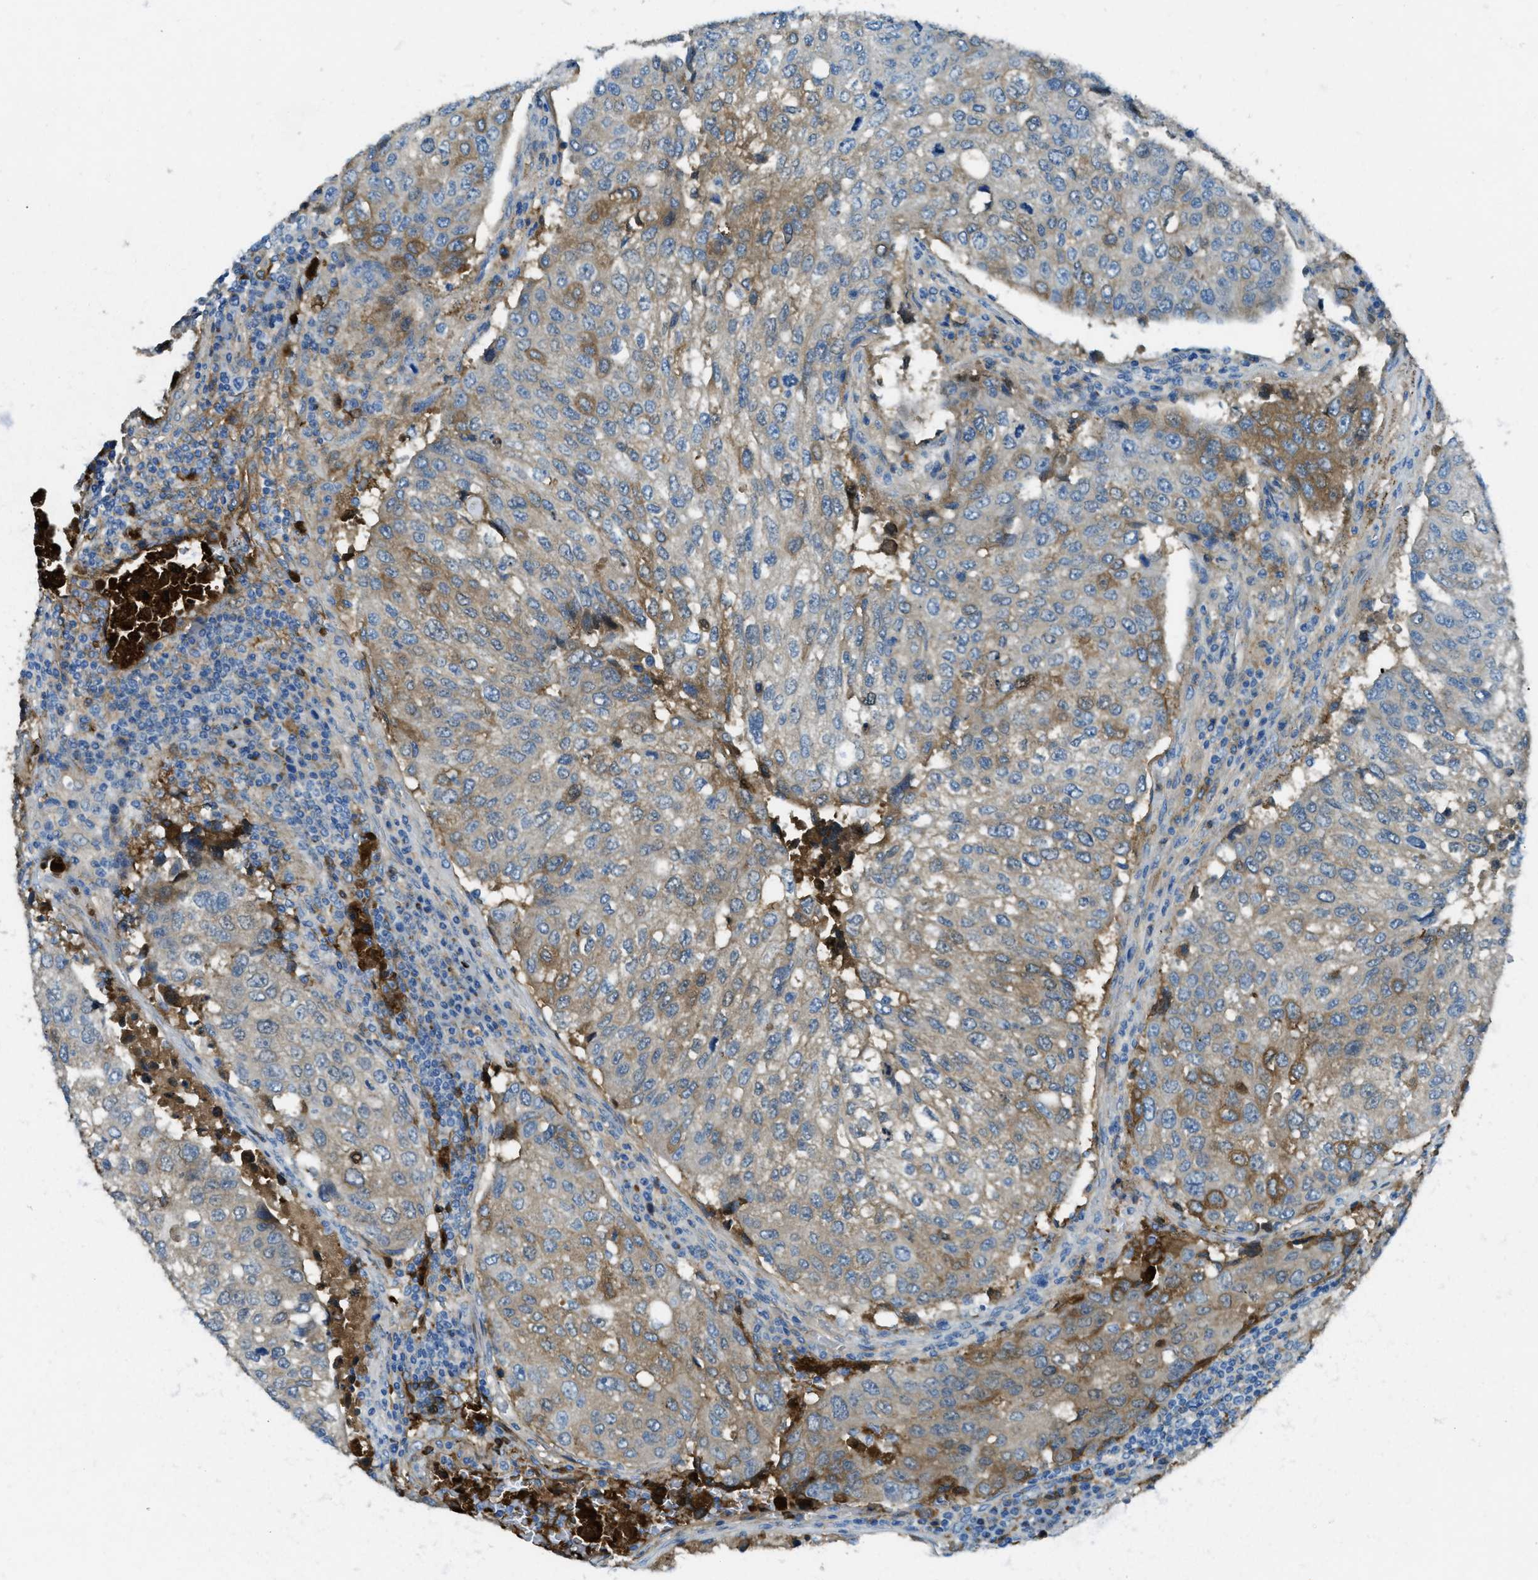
{"staining": {"intensity": "weak", "quantity": "<25%", "location": "cytoplasmic/membranous"}, "tissue": "urothelial cancer", "cell_type": "Tumor cells", "image_type": "cancer", "snomed": [{"axis": "morphology", "description": "Urothelial carcinoma, High grade"}, {"axis": "topography", "description": "Lymph node"}, {"axis": "topography", "description": "Urinary bladder"}], "caption": "A high-resolution photomicrograph shows immunohistochemistry staining of urothelial cancer, which displays no significant expression in tumor cells. (Brightfield microscopy of DAB (3,3'-diaminobenzidine) immunohistochemistry (IHC) at high magnification).", "gene": "TRIM59", "patient": {"sex": "male", "age": 51}}